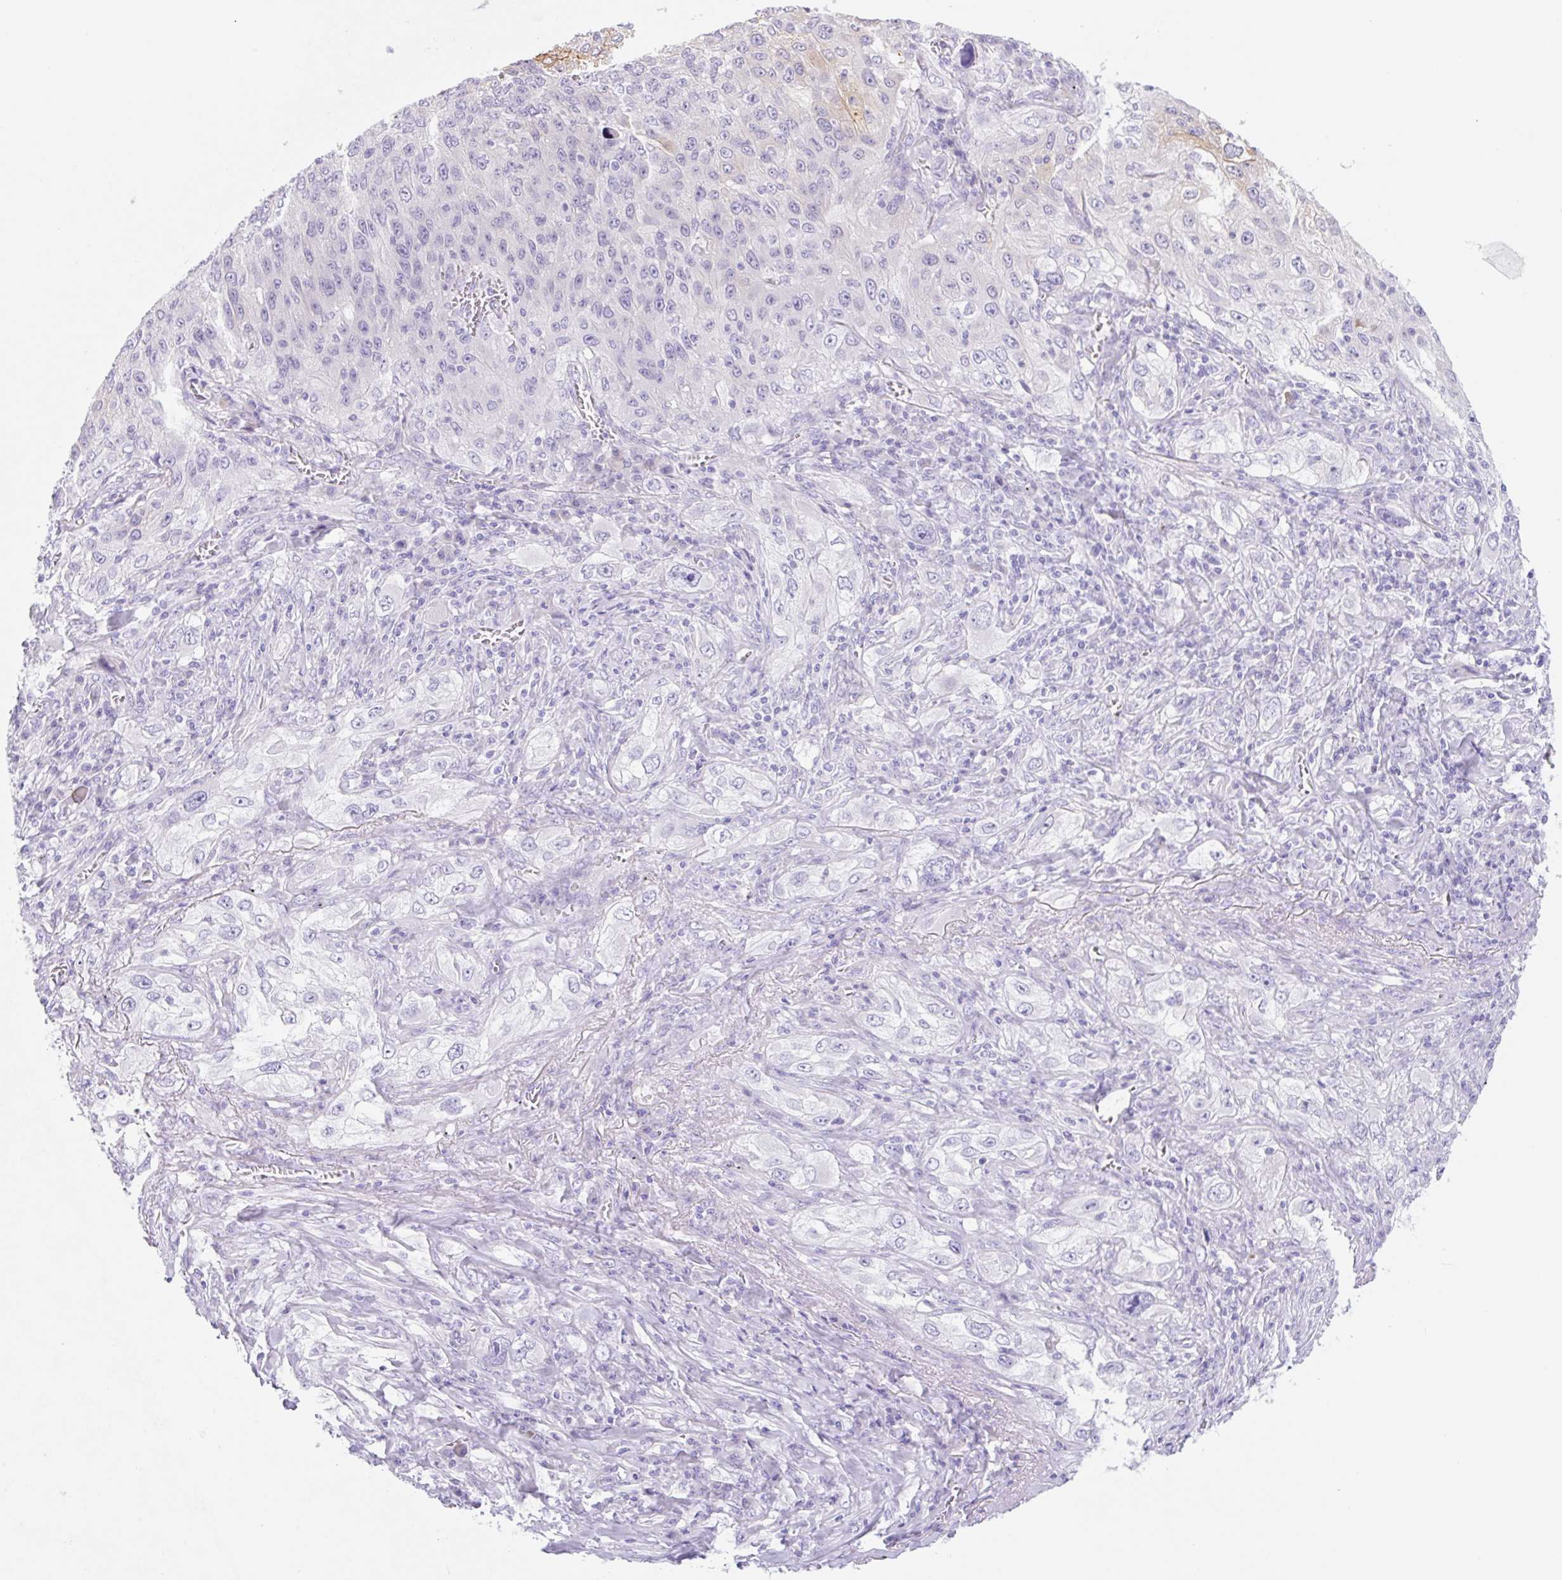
{"staining": {"intensity": "negative", "quantity": "none", "location": "none"}, "tissue": "lung cancer", "cell_type": "Tumor cells", "image_type": "cancer", "snomed": [{"axis": "morphology", "description": "Squamous cell carcinoma, NOS"}, {"axis": "topography", "description": "Lung"}], "caption": "Protein analysis of lung squamous cell carcinoma demonstrates no significant staining in tumor cells. (DAB (3,3'-diaminobenzidine) immunohistochemistry (IHC), high magnification).", "gene": "KLK8", "patient": {"sex": "female", "age": 69}}